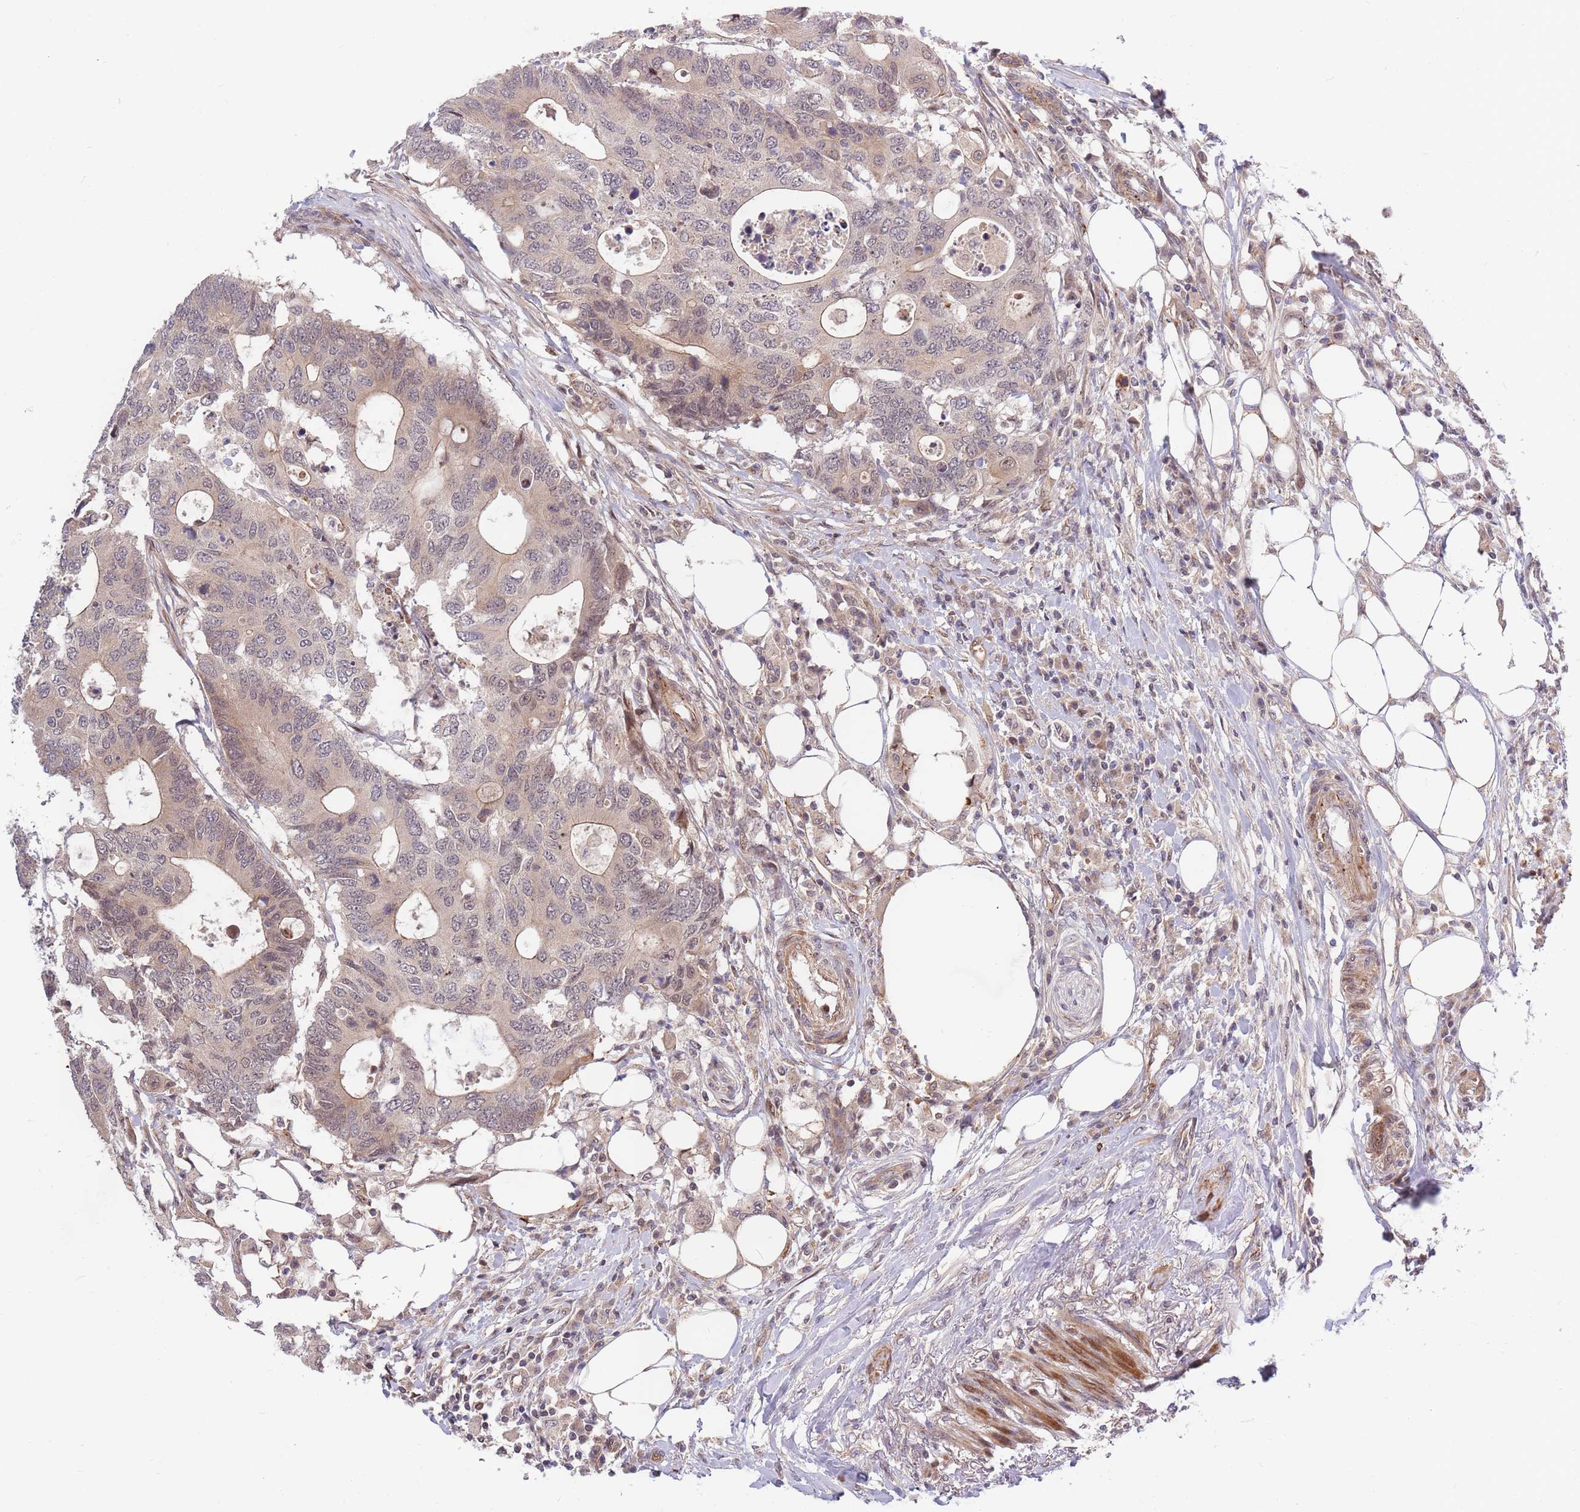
{"staining": {"intensity": "weak", "quantity": "25%-75%", "location": "cytoplasmic/membranous,nuclear"}, "tissue": "colorectal cancer", "cell_type": "Tumor cells", "image_type": "cancer", "snomed": [{"axis": "morphology", "description": "Adenocarcinoma, NOS"}, {"axis": "topography", "description": "Colon"}], "caption": "Colorectal cancer (adenocarcinoma) was stained to show a protein in brown. There is low levels of weak cytoplasmic/membranous and nuclear expression in approximately 25%-75% of tumor cells.", "gene": "HAUS3", "patient": {"sex": "male", "age": 71}}